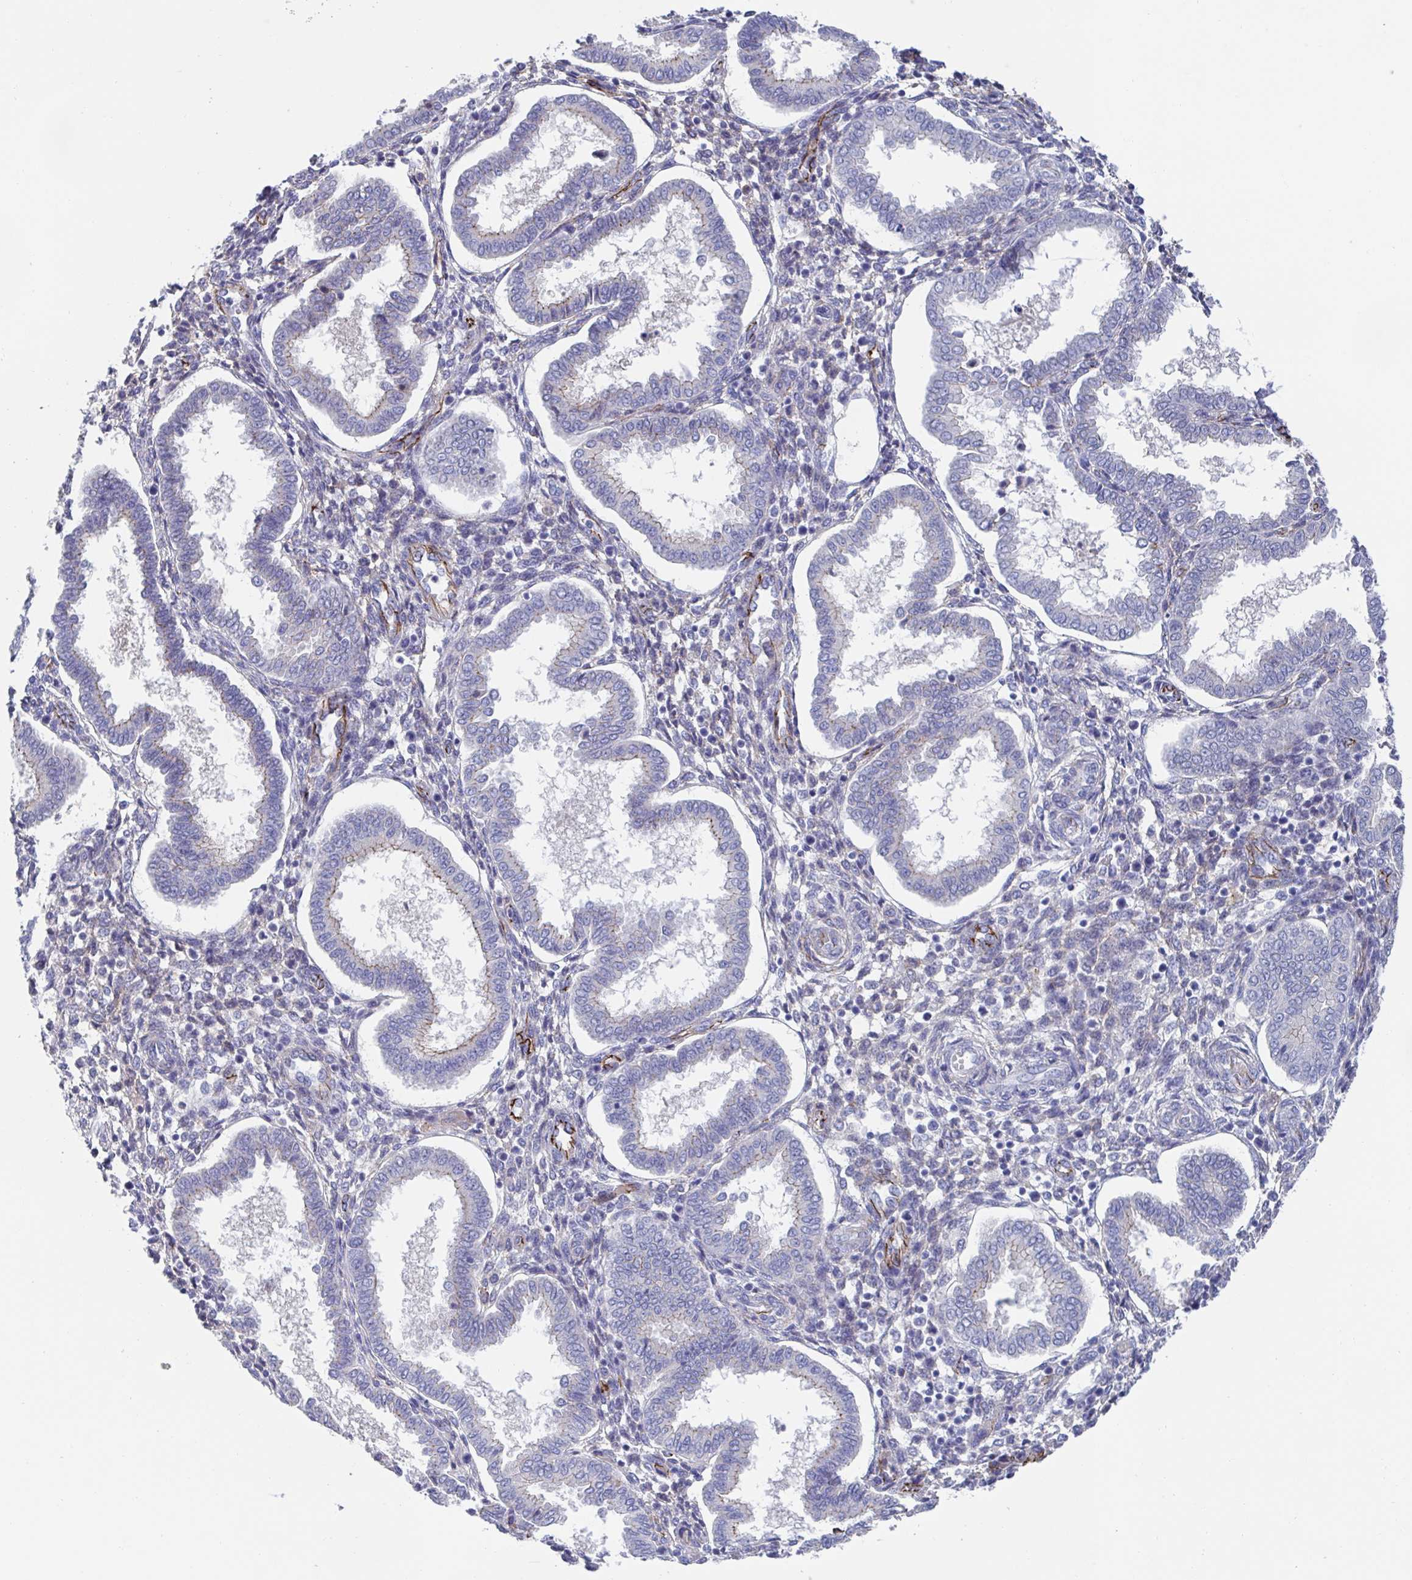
{"staining": {"intensity": "negative", "quantity": "none", "location": "none"}, "tissue": "endometrium", "cell_type": "Cells in endometrial stroma", "image_type": "normal", "snomed": [{"axis": "morphology", "description": "Normal tissue, NOS"}, {"axis": "topography", "description": "Endometrium"}], "caption": "This micrograph is of unremarkable endometrium stained with IHC to label a protein in brown with the nuclei are counter-stained blue. There is no expression in cells in endometrial stroma.", "gene": "CDH2", "patient": {"sex": "female", "age": 24}}